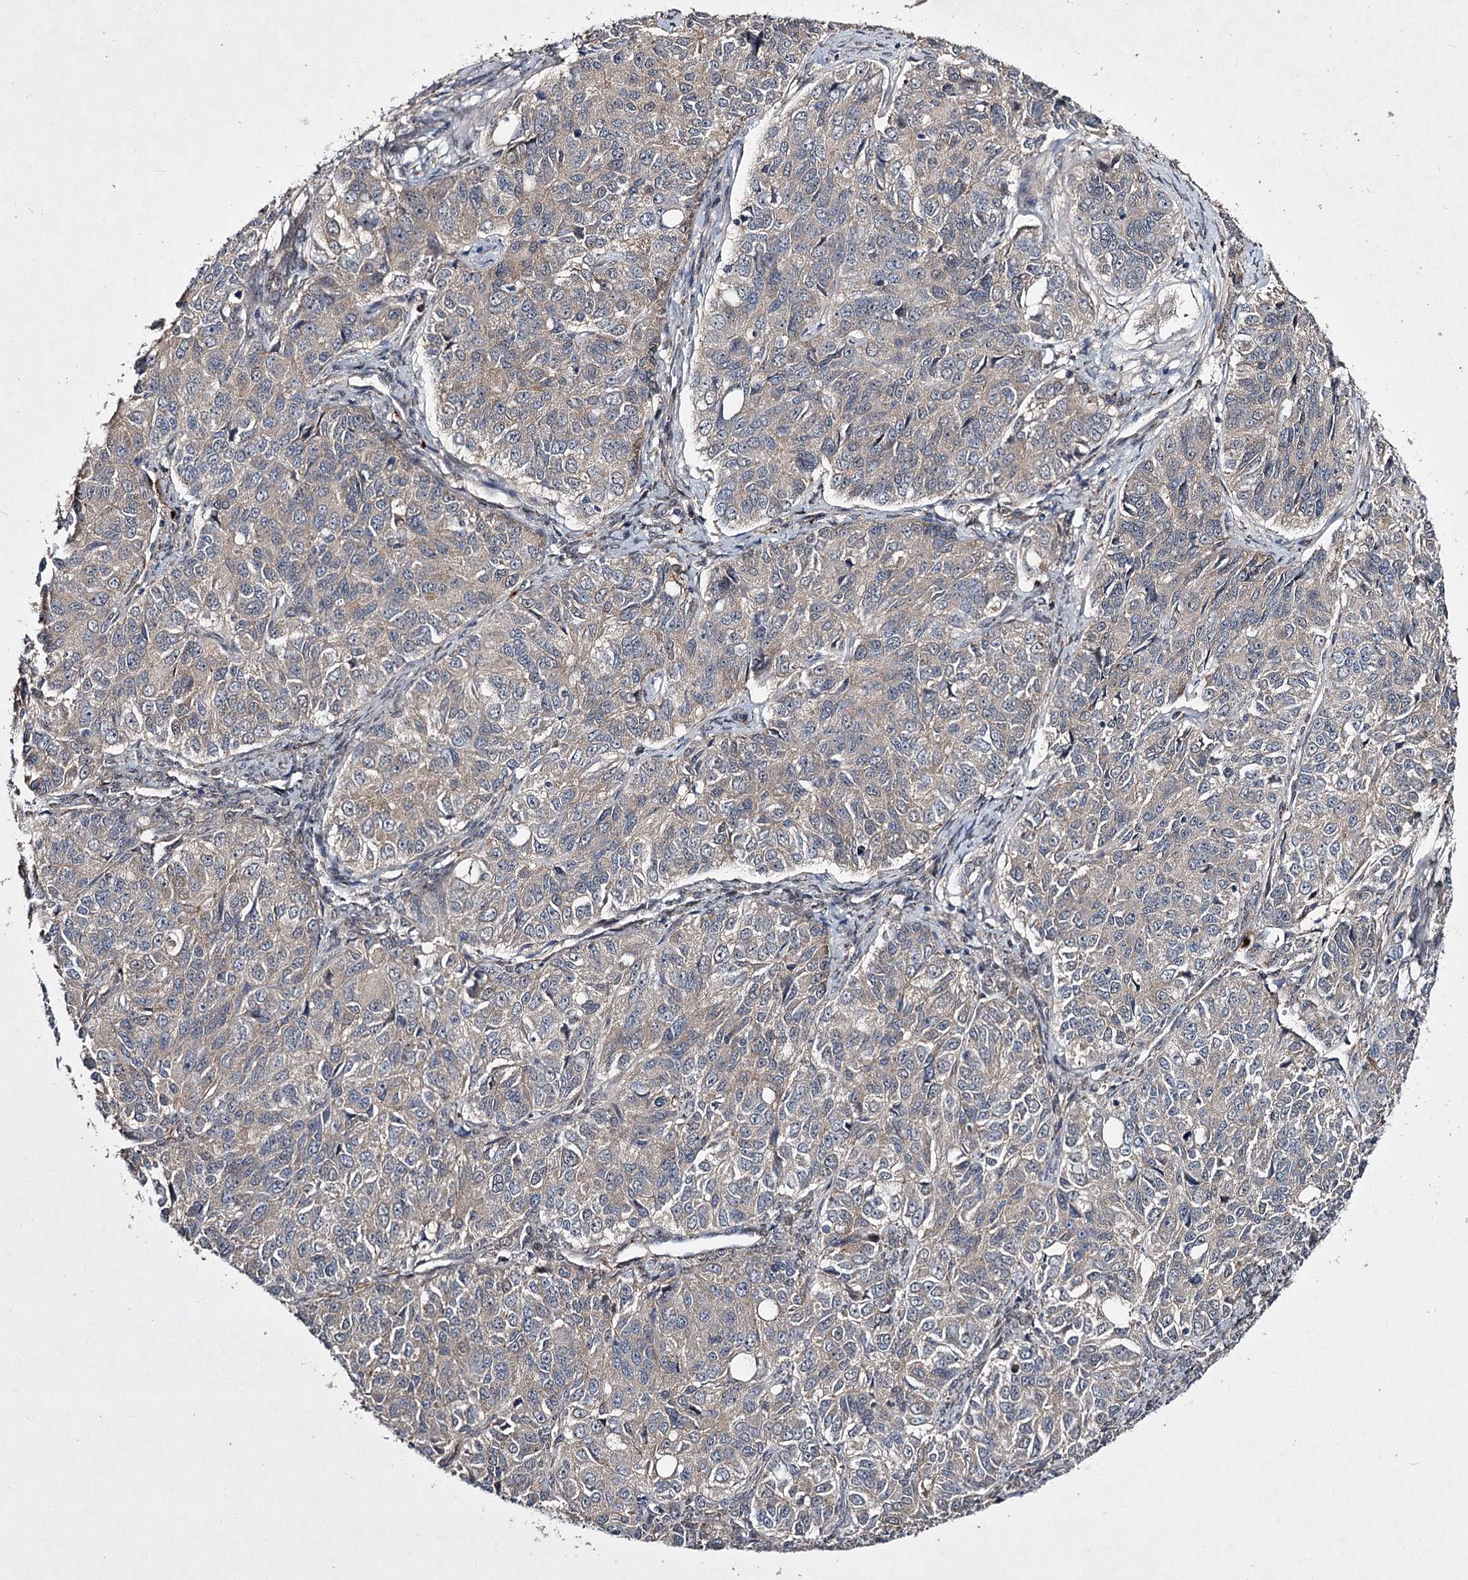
{"staining": {"intensity": "weak", "quantity": "25%-75%", "location": "cytoplasmic/membranous"}, "tissue": "ovarian cancer", "cell_type": "Tumor cells", "image_type": "cancer", "snomed": [{"axis": "morphology", "description": "Carcinoma, endometroid"}, {"axis": "topography", "description": "Ovary"}], "caption": "Immunohistochemistry image of endometroid carcinoma (ovarian) stained for a protein (brown), which demonstrates low levels of weak cytoplasmic/membranous staining in about 25%-75% of tumor cells.", "gene": "MINDY3", "patient": {"sex": "female", "age": 51}}